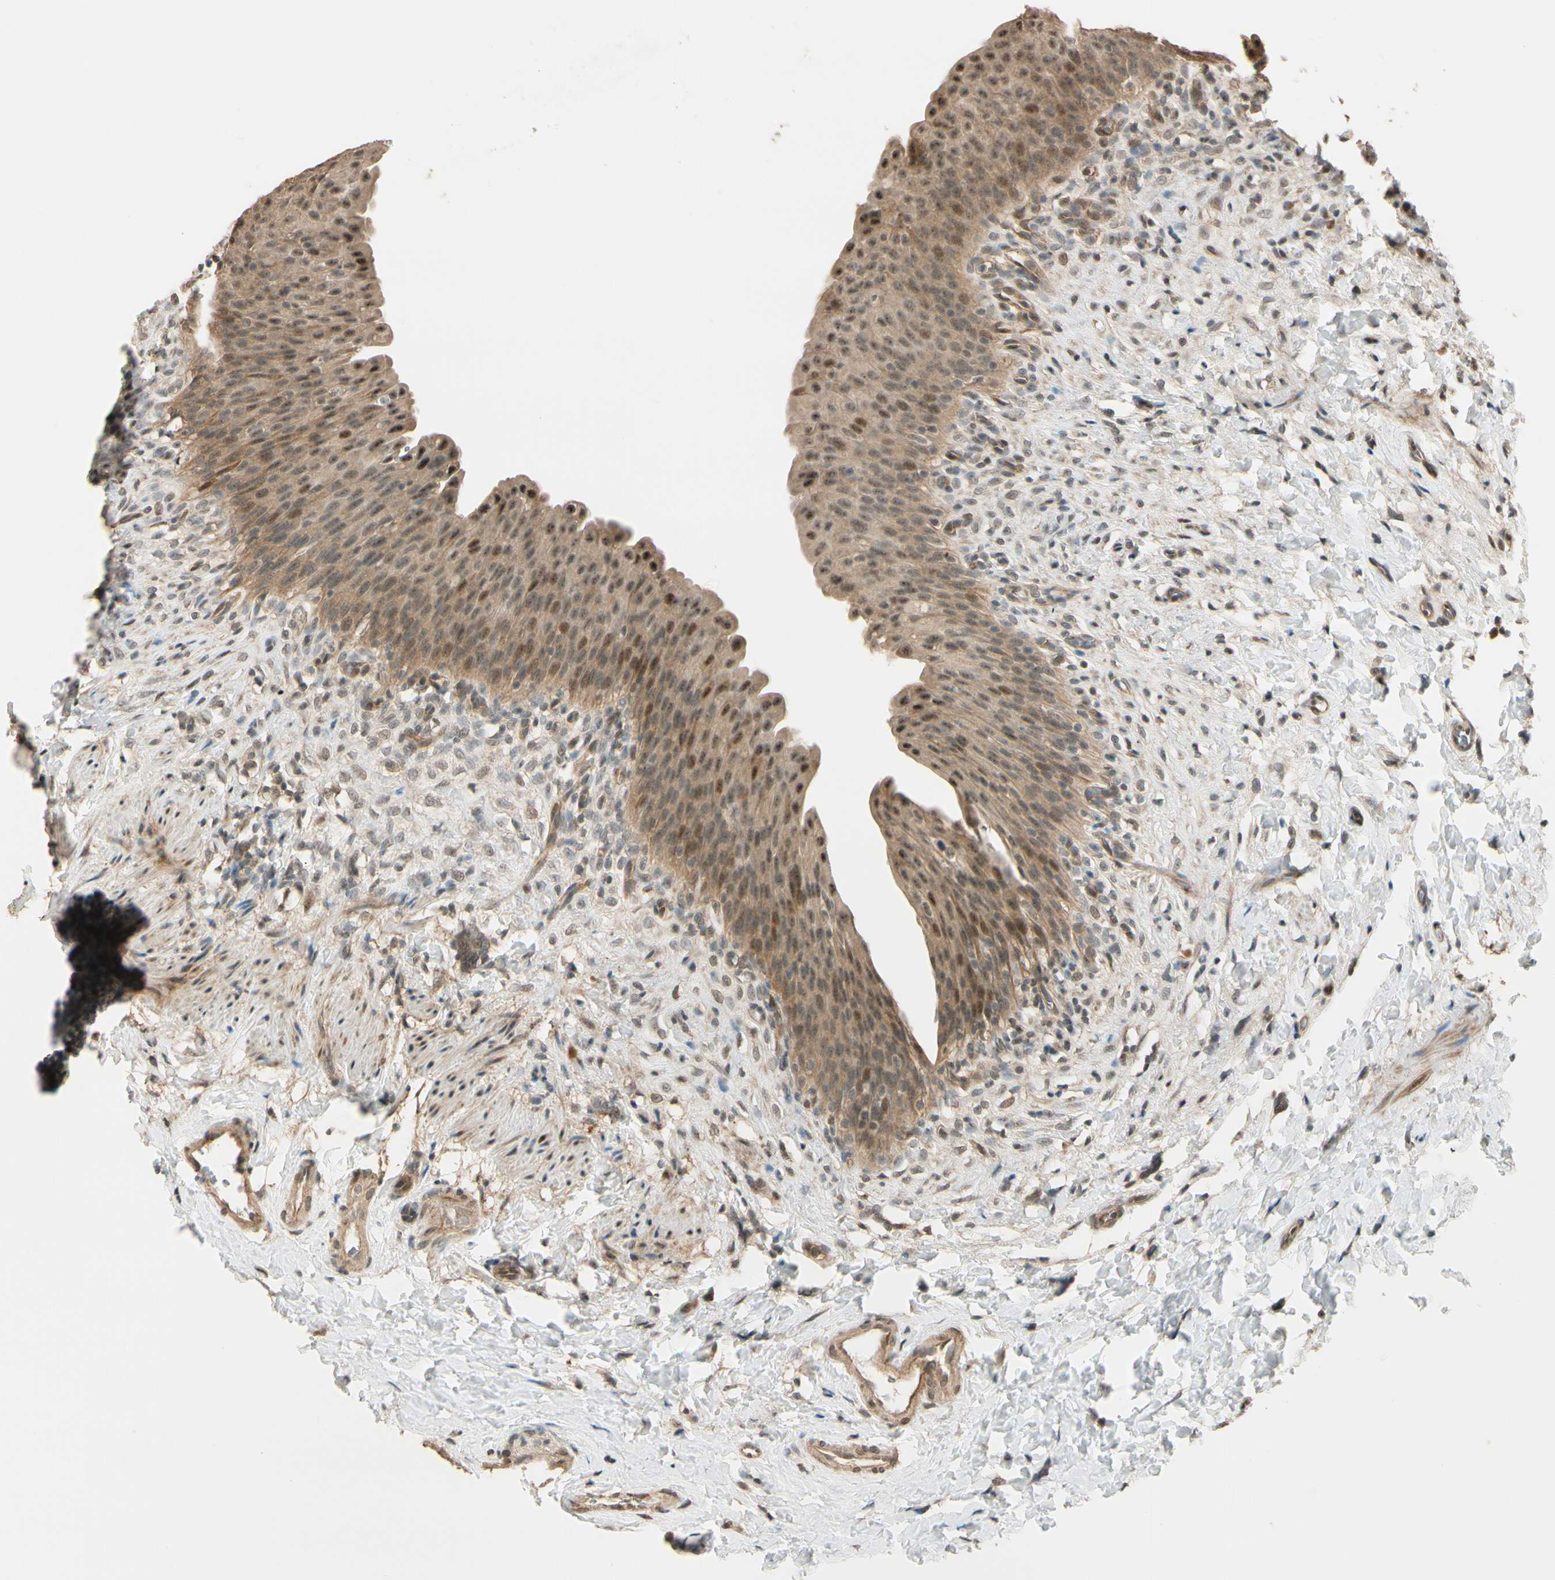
{"staining": {"intensity": "moderate", "quantity": ">75%", "location": "cytoplasmic/membranous,nuclear"}, "tissue": "urinary bladder", "cell_type": "Urothelial cells", "image_type": "normal", "snomed": [{"axis": "morphology", "description": "Normal tissue, NOS"}, {"axis": "topography", "description": "Urinary bladder"}], "caption": "Urinary bladder stained with immunohistochemistry reveals moderate cytoplasmic/membranous,nuclear expression in approximately >75% of urothelial cells. The protein of interest is stained brown, and the nuclei are stained in blue (DAB IHC with brightfield microscopy, high magnification).", "gene": "MCPH1", "patient": {"sex": "female", "age": 79}}